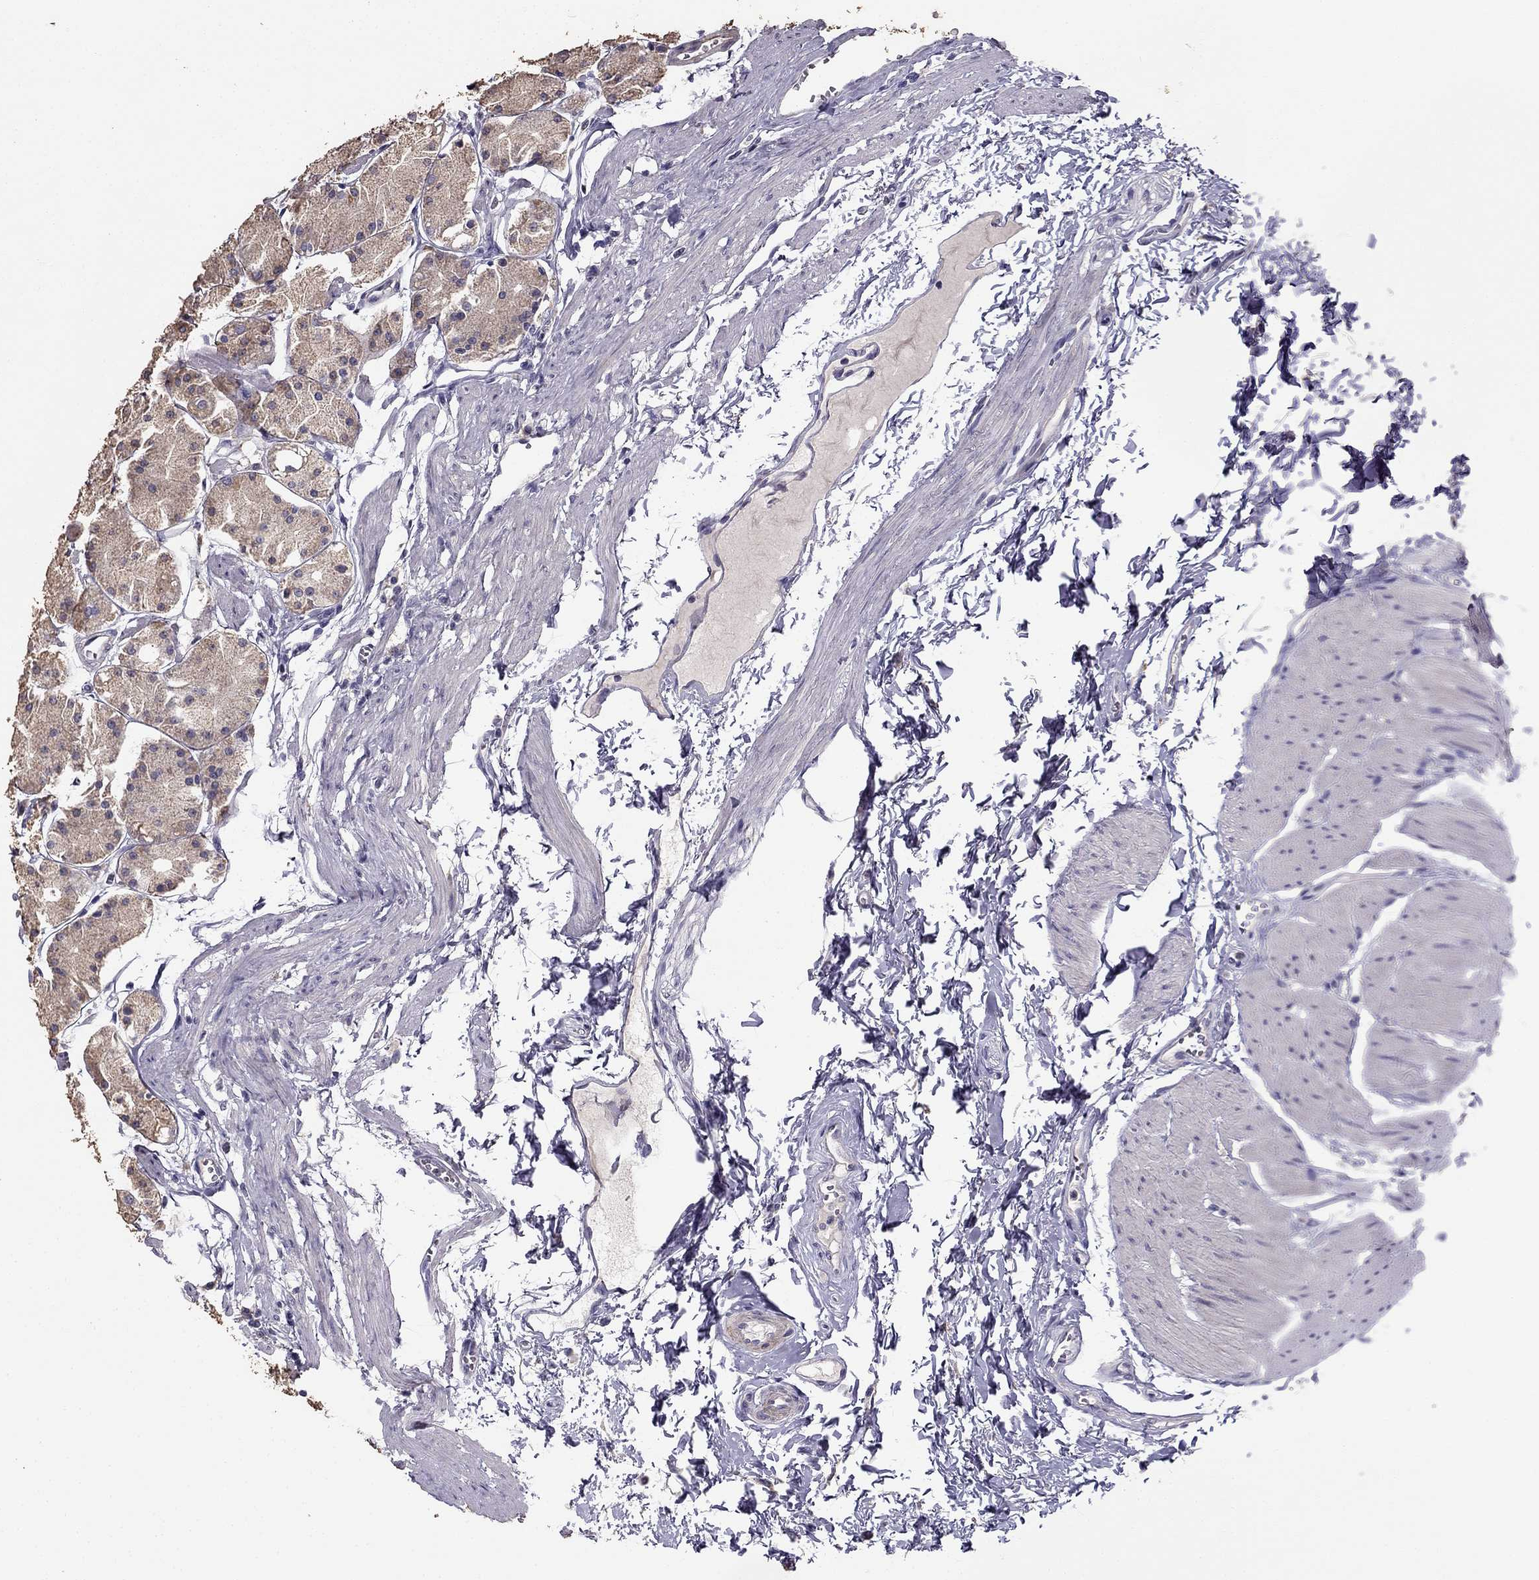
{"staining": {"intensity": "weak", "quantity": "<25%", "location": "cytoplasmic/membranous"}, "tissue": "stomach", "cell_type": "Glandular cells", "image_type": "normal", "snomed": [{"axis": "morphology", "description": "Normal tissue, NOS"}, {"axis": "topography", "description": "Stomach, upper"}], "caption": "Immunohistochemistry histopathology image of normal stomach: stomach stained with DAB exhibits no significant protein positivity in glandular cells.", "gene": "CDH9", "patient": {"sex": "male", "age": 60}}